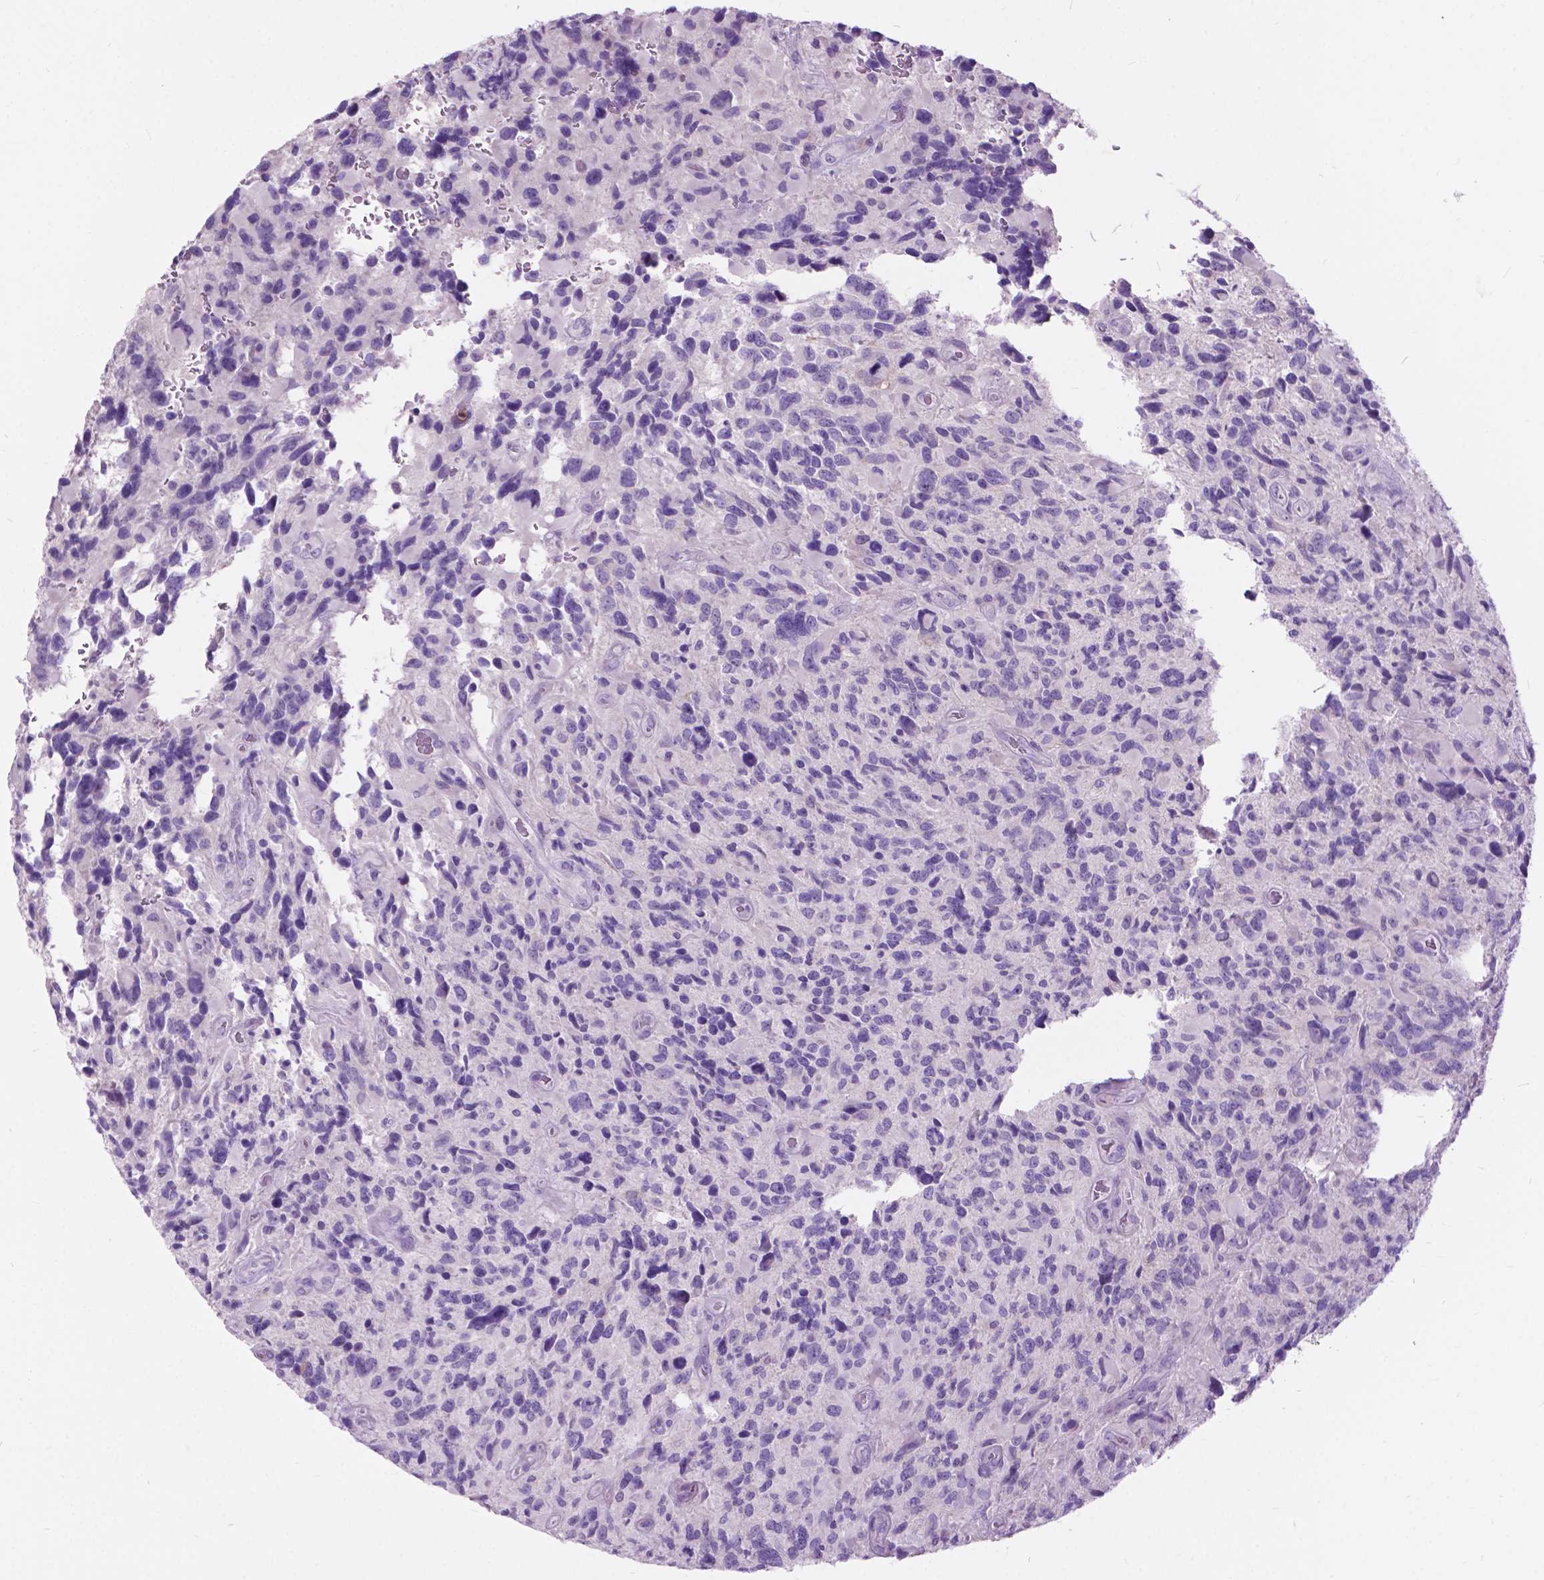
{"staining": {"intensity": "negative", "quantity": "none", "location": "none"}, "tissue": "glioma", "cell_type": "Tumor cells", "image_type": "cancer", "snomed": [{"axis": "morphology", "description": "Glioma, malignant, High grade"}, {"axis": "topography", "description": "Brain"}], "caption": "Immunohistochemistry (IHC) of human malignant high-grade glioma displays no expression in tumor cells.", "gene": "PRR35", "patient": {"sex": "male", "age": 46}}